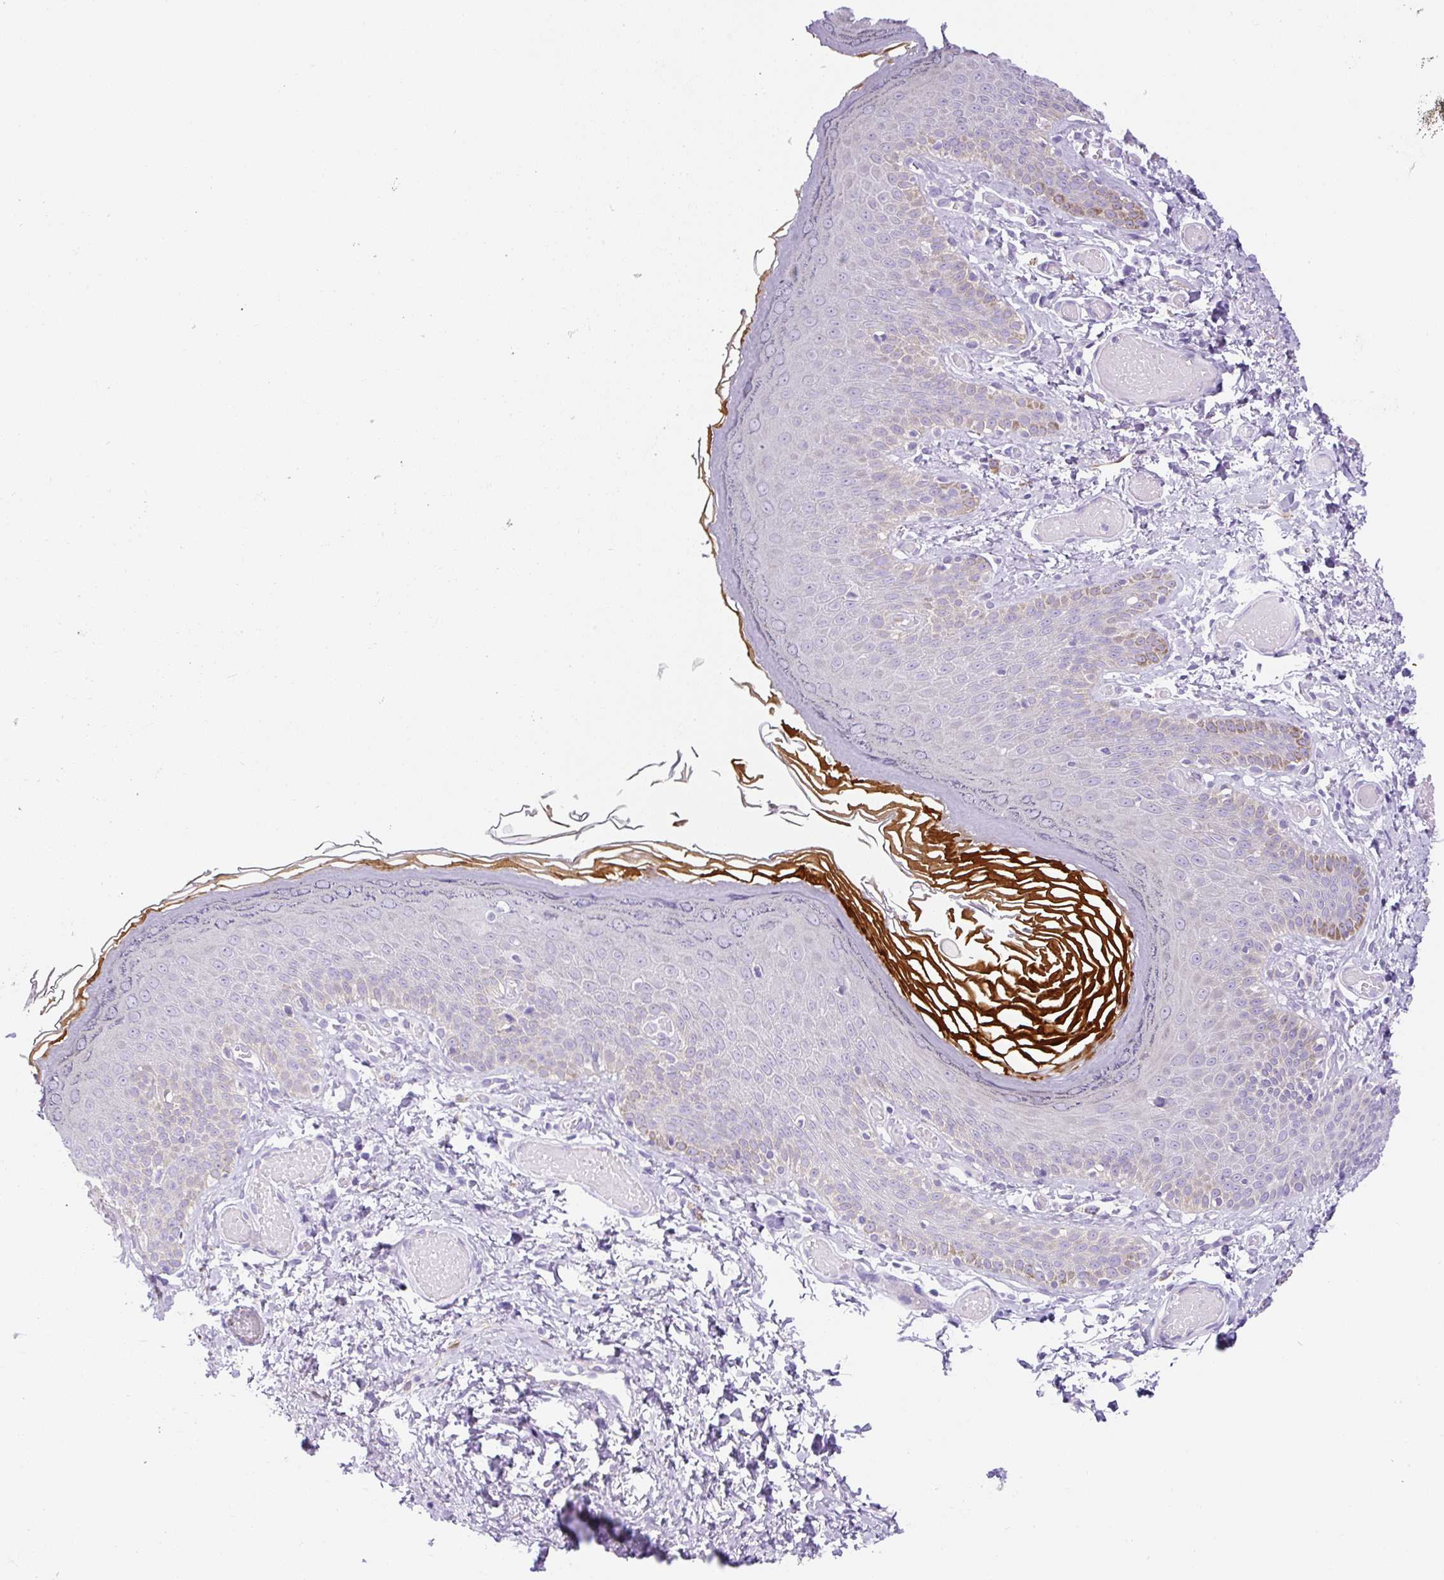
{"staining": {"intensity": "strong", "quantity": "<25%", "location": "cytoplasmic/membranous"}, "tissue": "skin", "cell_type": "Epidermal cells", "image_type": "normal", "snomed": [{"axis": "morphology", "description": "Normal tissue, NOS"}, {"axis": "topography", "description": "Anal"}], "caption": "This is a histology image of immunohistochemistry staining of benign skin, which shows strong expression in the cytoplasmic/membranous of epidermal cells.", "gene": "ASB4", "patient": {"sex": "female", "age": 40}}